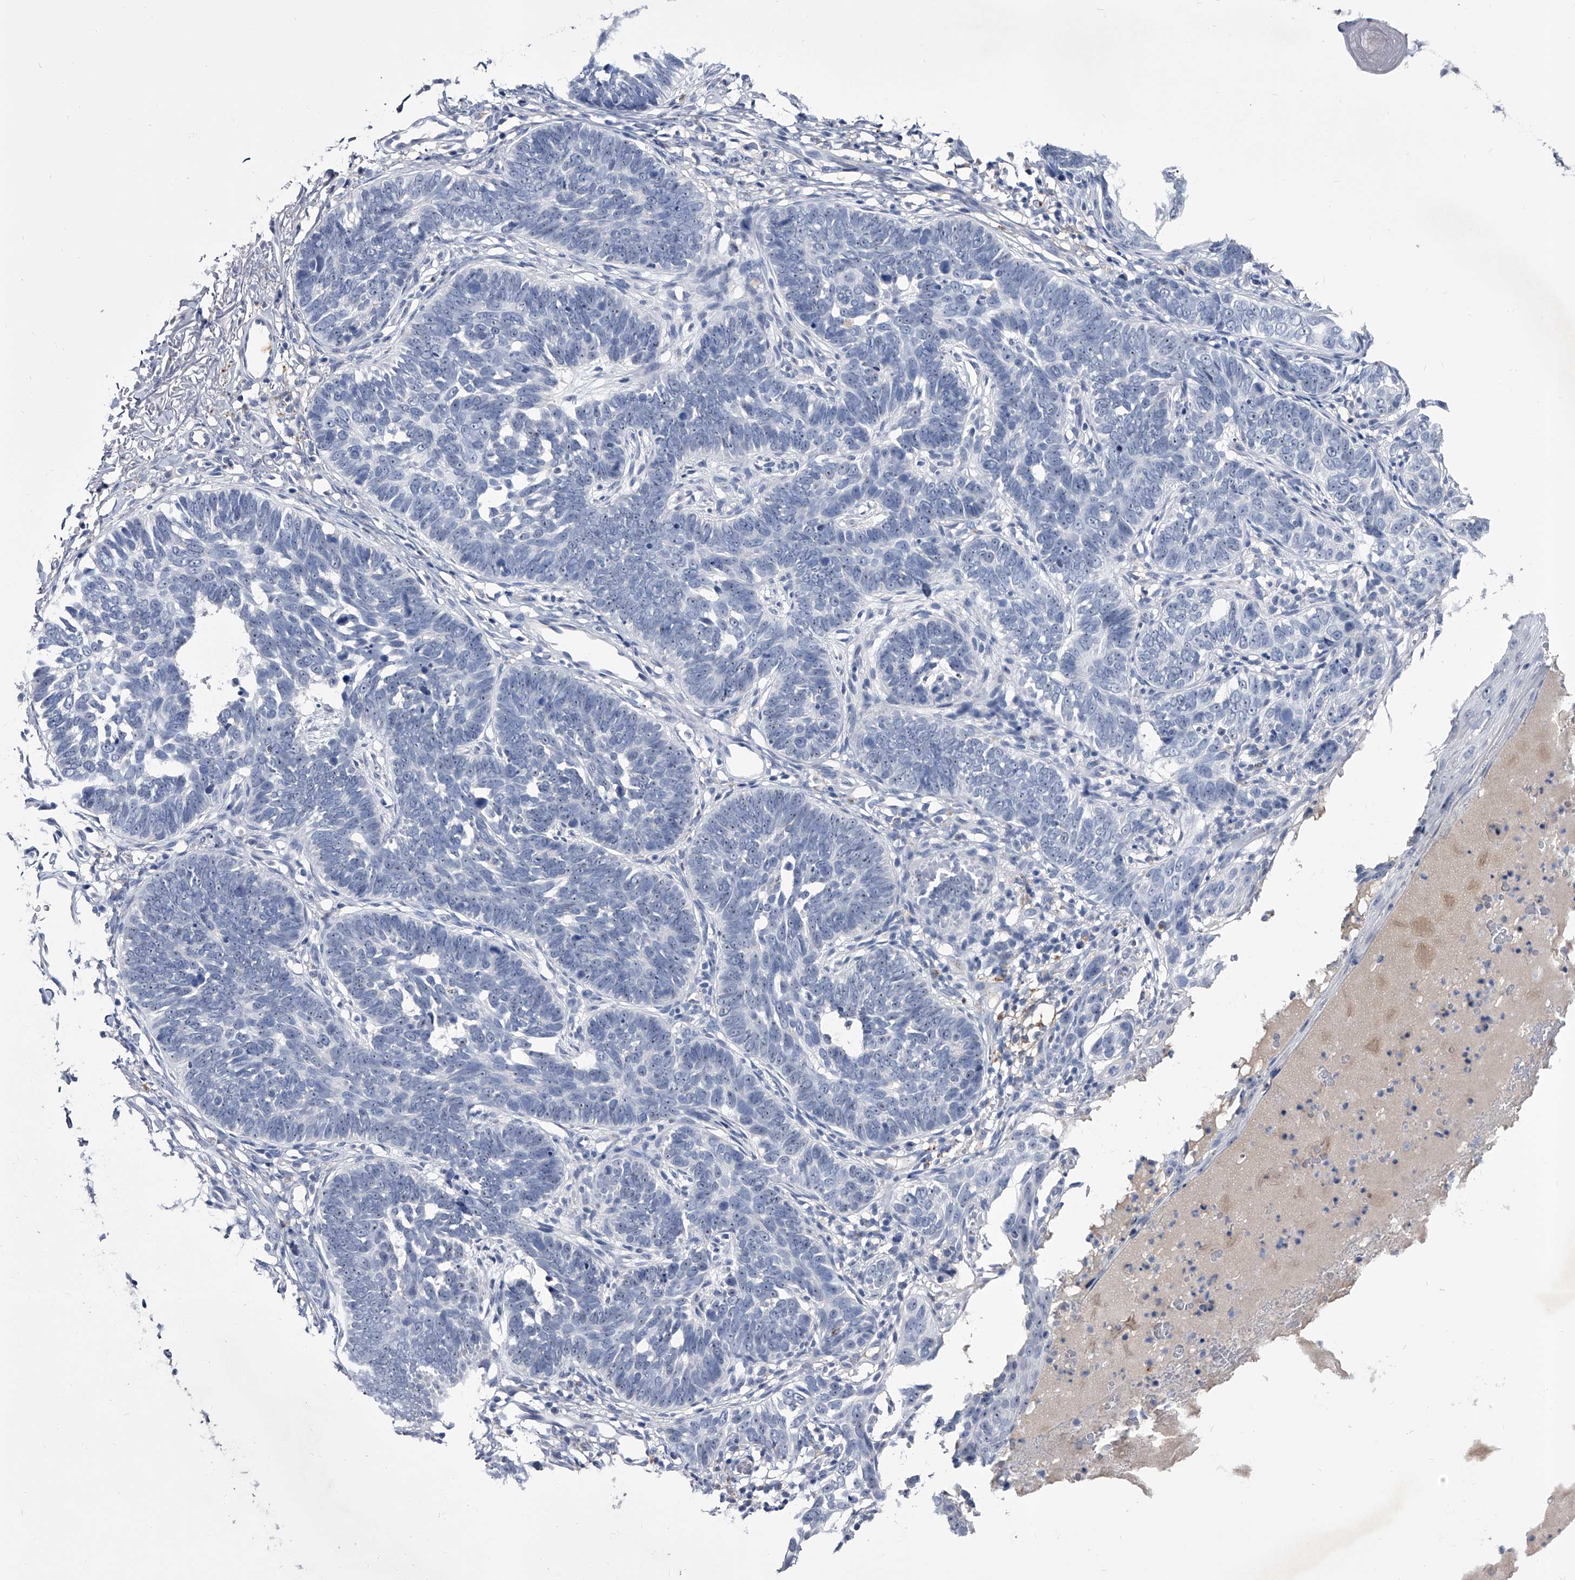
{"staining": {"intensity": "negative", "quantity": "none", "location": "none"}, "tissue": "skin cancer", "cell_type": "Tumor cells", "image_type": "cancer", "snomed": [{"axis": "morphology", "description": "Normal tissue, NOS"}, {"axis": "morphology", "description": "Basal cell carcinoma"}, {"axis": "topography", "description": "Skin"}], "caption": "A high-resolution image shows immunohistochemistry staining of skin cancer (basal cell carcinoma), which exhibits no significant positivity in tumor cells.", "gene": "CRISP2", "patient": {"sex": "male", "age": 77}}